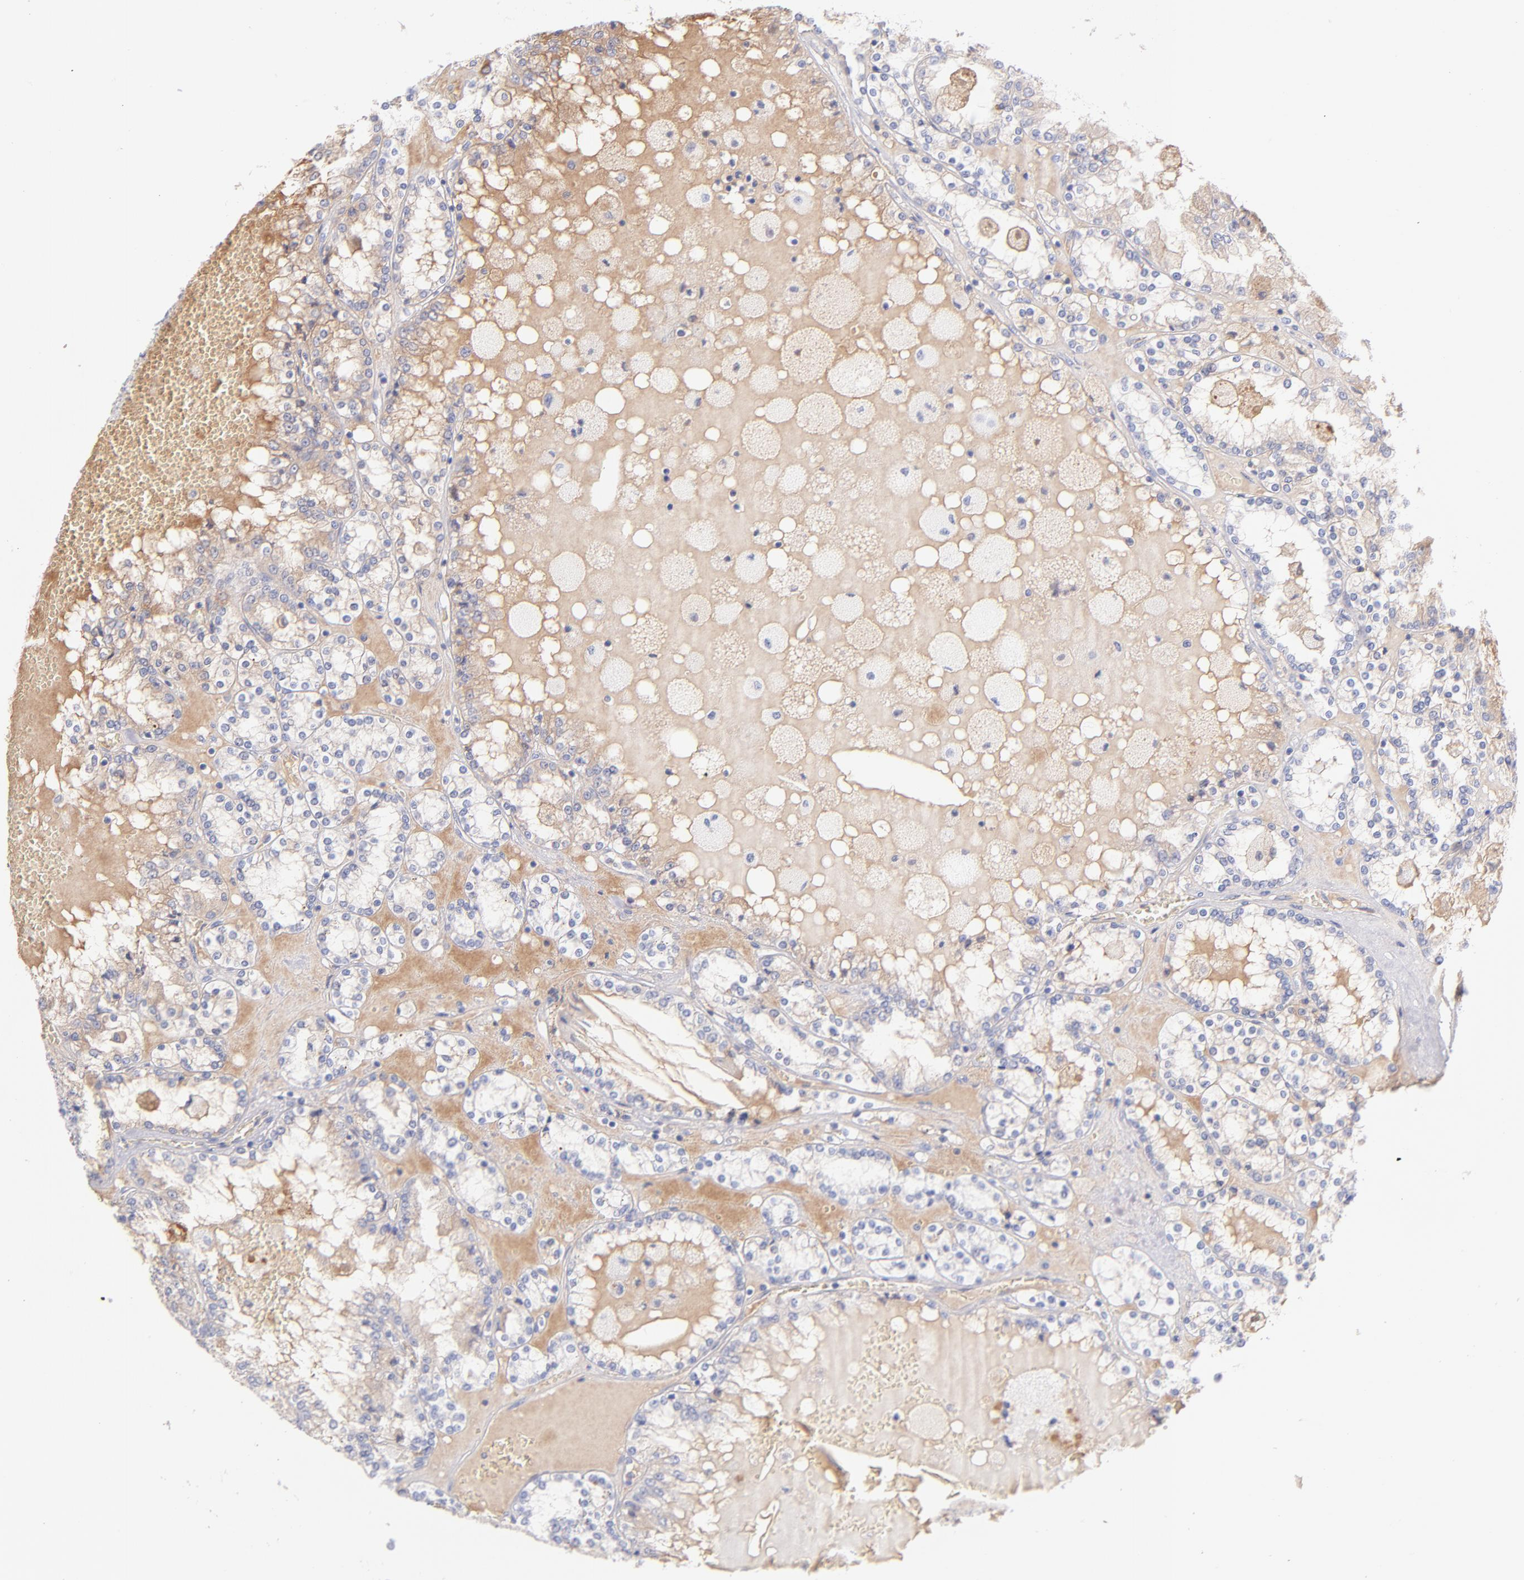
{"staining": {"intensity": "negative", "quantity": "none", "location": "none"}, "tissue": "renal cancer", "cell_type": "Tumor cells", "image_type": "cancer", "snomed": [{"axis": "morphology", "description": "Adenocarcinoma, NOS"}, {"axis": "topography", "description": "Kidney"}], "caption": "The IHC micrograph has no significant staining in tumor cells of renal cancer tissue.", "gene": "HP", "patient": {"sex": "female", "age": 56}}